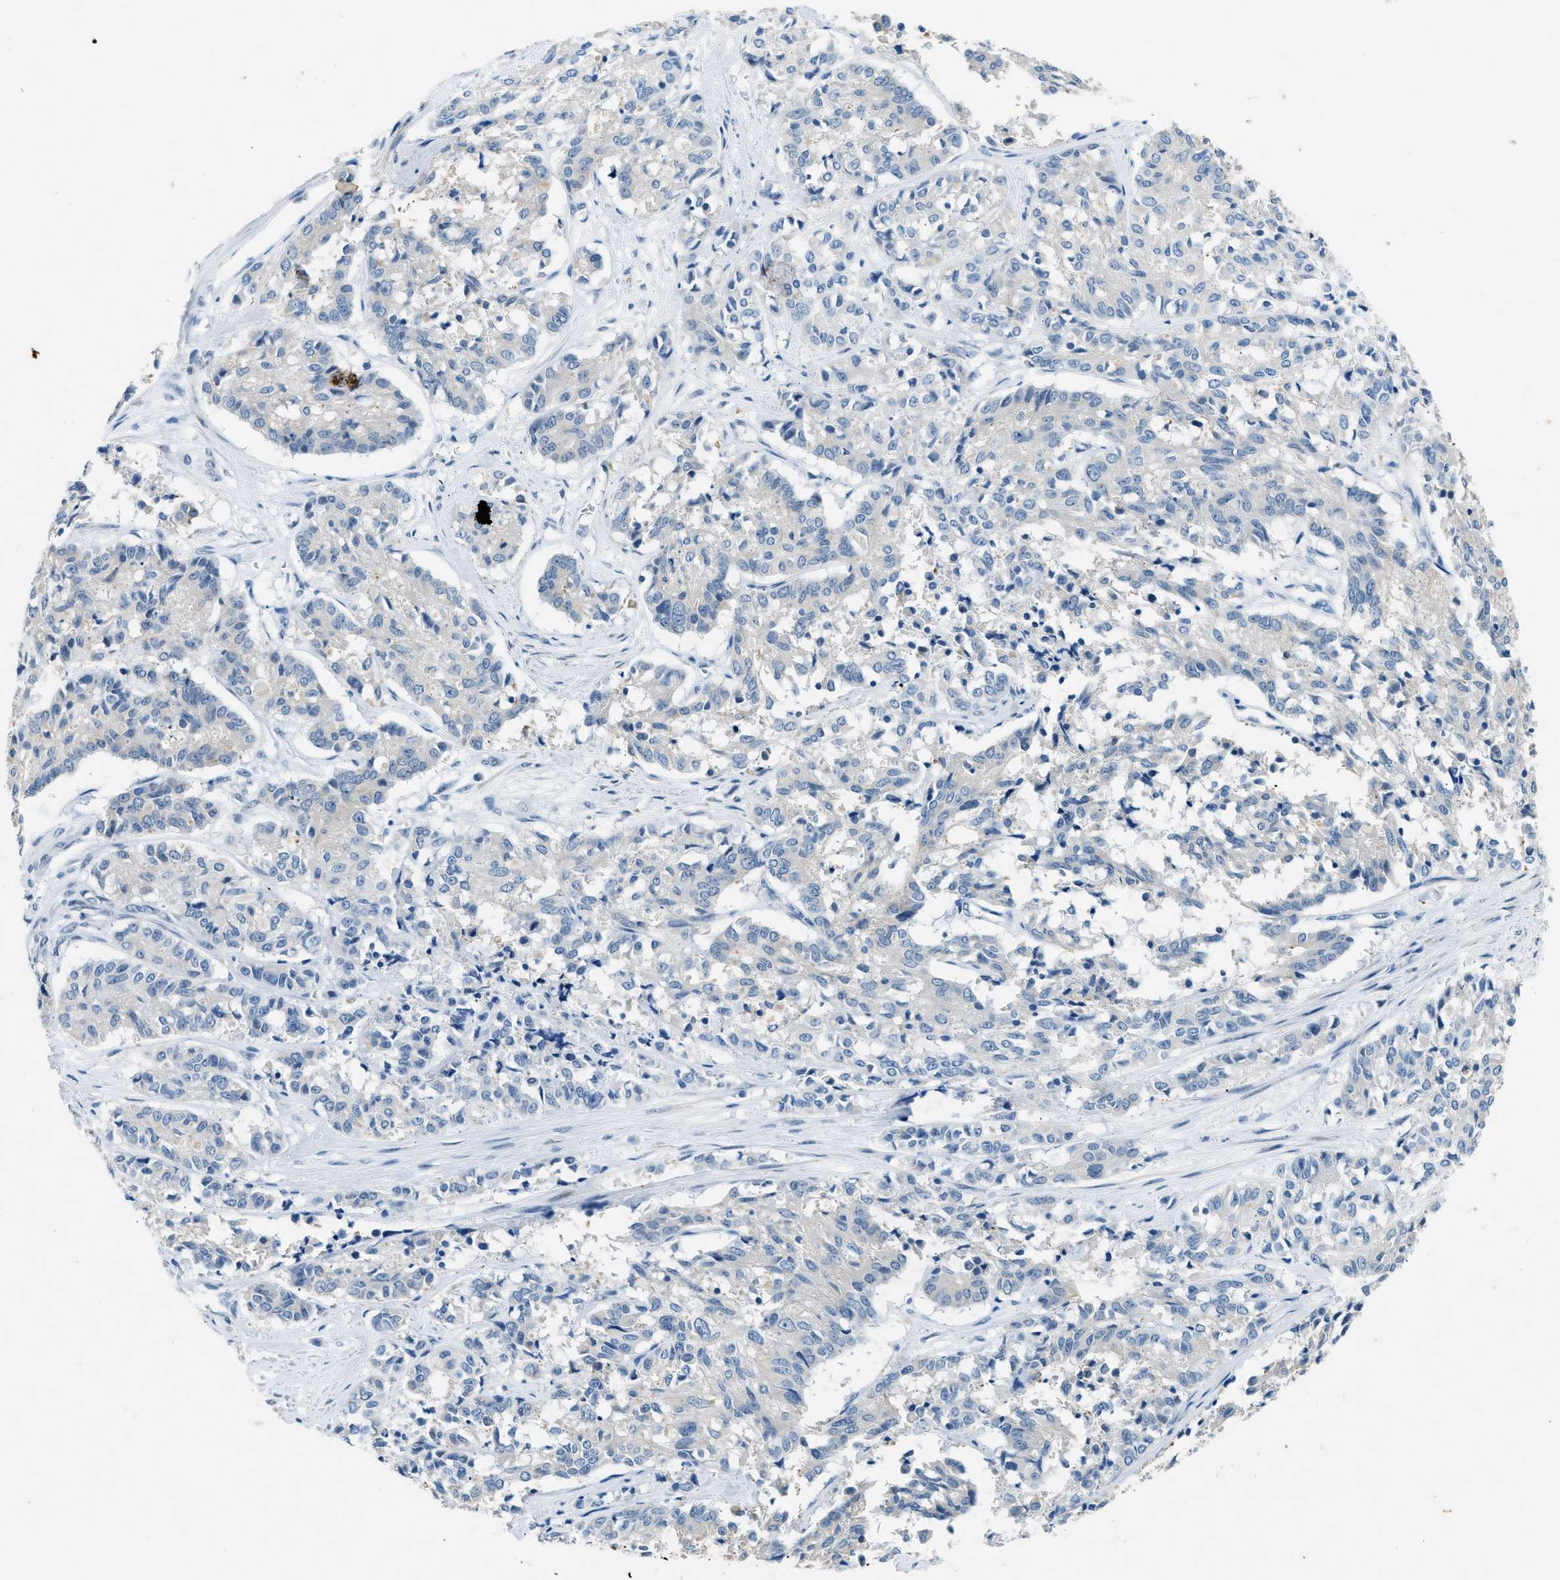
{"staining": {"intensity": "negative", "quantity": "none", "location": "none"}, "tissue": "cervical cancer", "cell_type": "Tumor cells", "image_type": "cancer", "snomed": [{"axis": "morphology", "description": "Squamous cell carcinoma, NOS"}, {"axis": "topography", "description": "Cervix"}], "caption": "An image of human cervical cancer (squamous cell carcinoma) is negative for staining in tumor cells.", "gene": "CFAP20", "patient": {"sex": "female", "age": 35}}